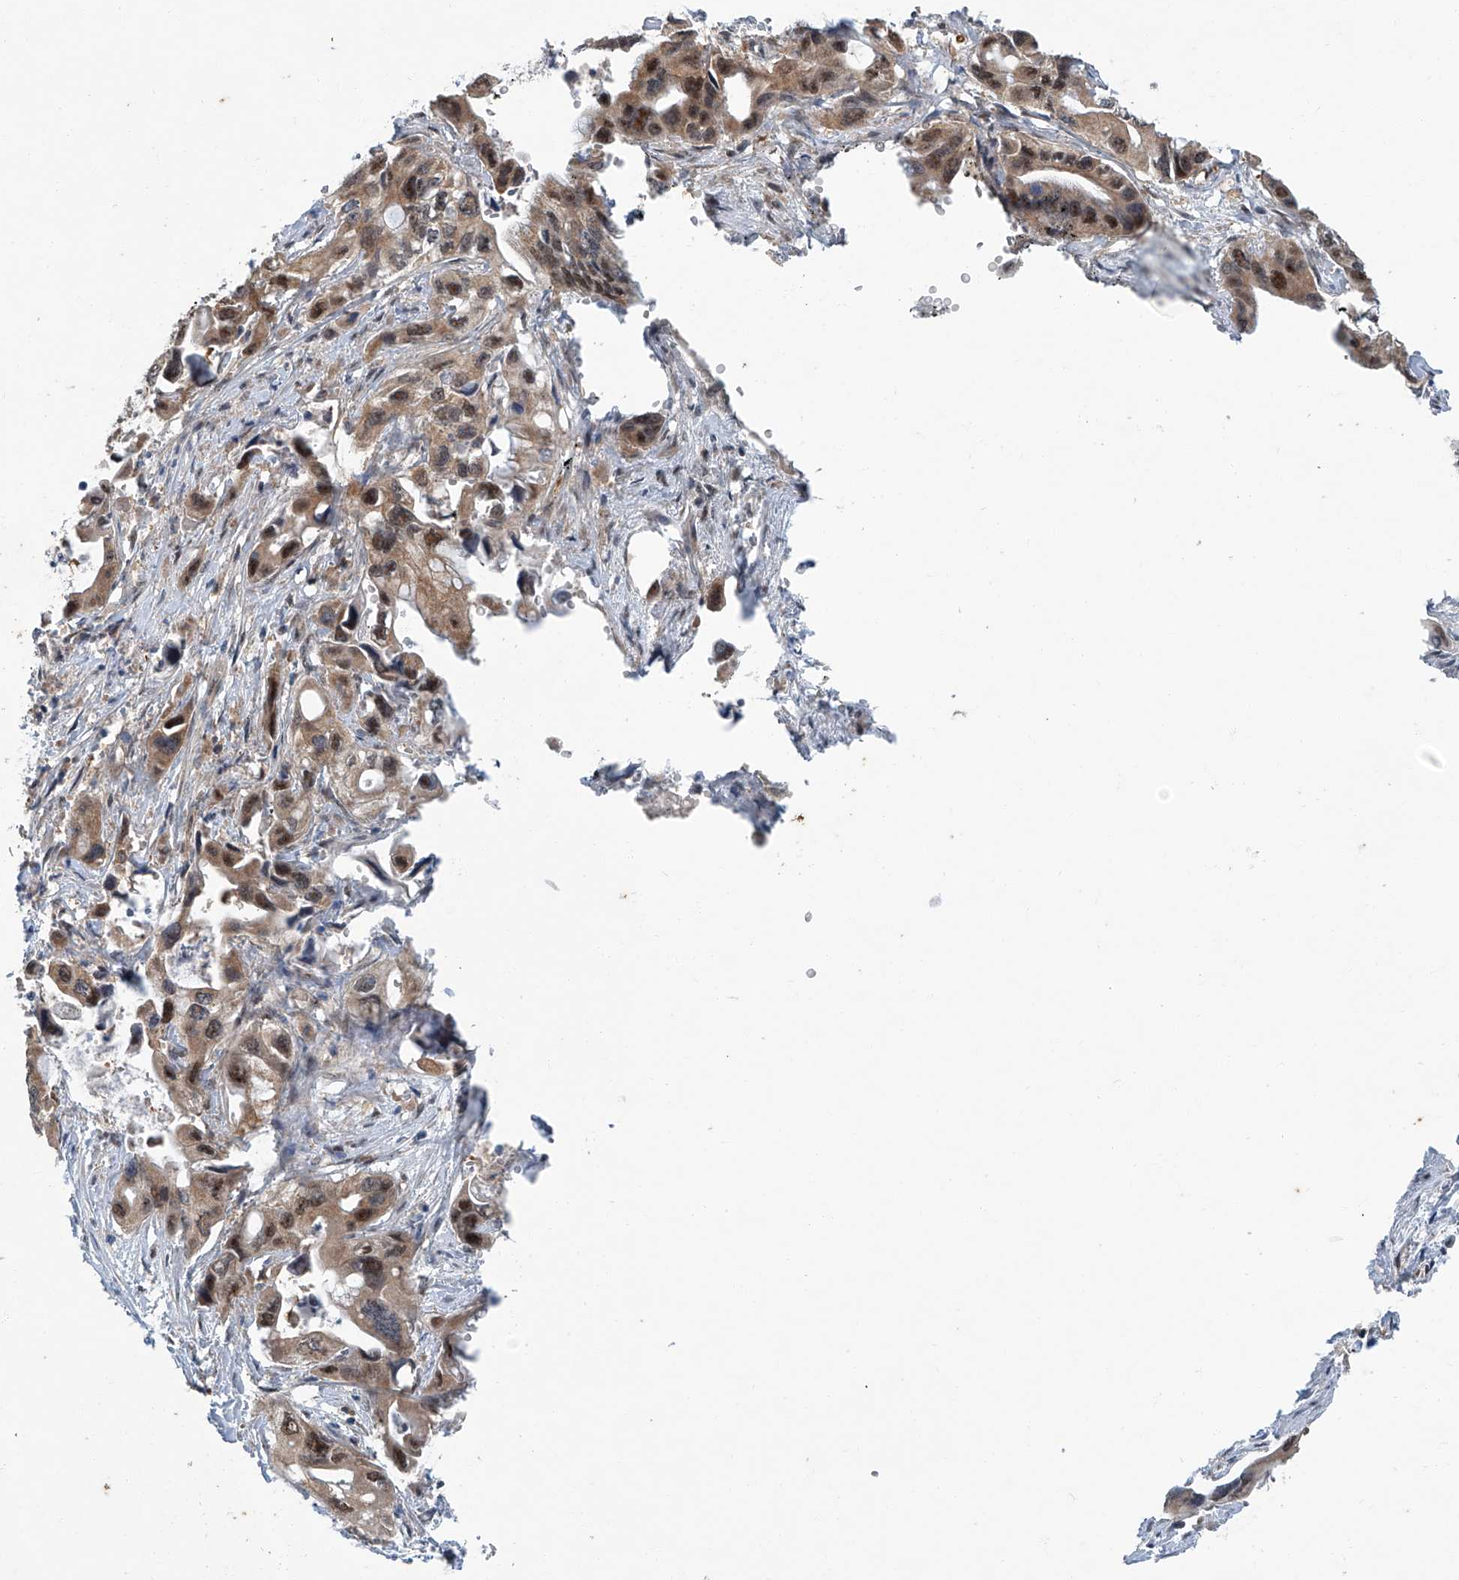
{"staining": {"intensity": "moderate", "quantity": ">75%", "location": "cytoplasmic/membranous,nuclear"}, "tissue": "pancreatic cancer", "cell_type": "Tumor cells", "image_type": "cancer", "snomed": [{"axis": "morphology", "description": "Adenocarcinoma, NOS"}, {"axis": "topography", "description": "Pancreas"}], "caption": "Pancreatic cancer stained with DAB immunohistochemistry (IHC) shows medium levels of moderate cytoplasmic/membranous and nuclear staining in approximately >75% of tumor cells.", "gene": "CLK1", "patient": {"sex": "male", "age": 66}}